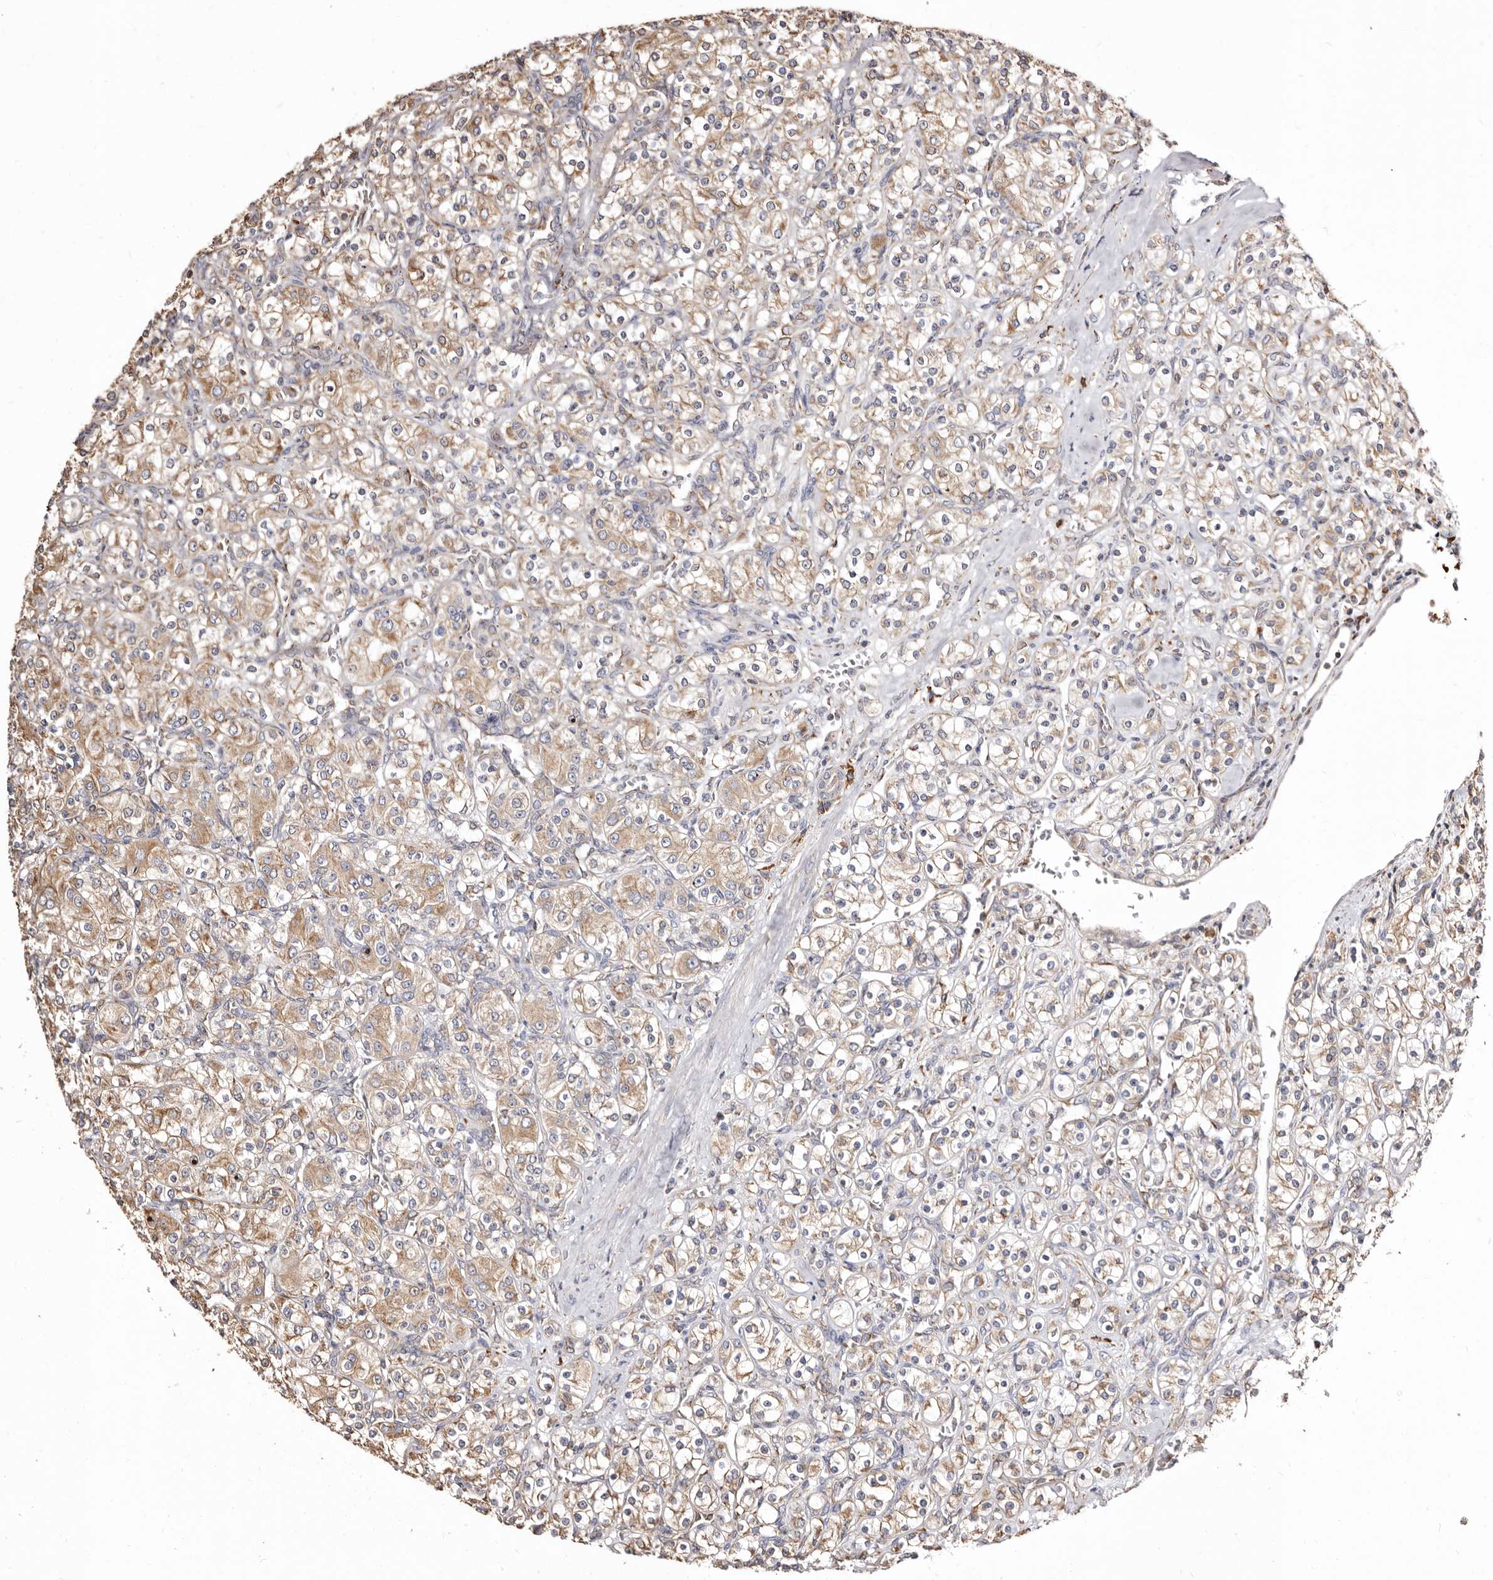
{"staining": {"intensity": "moderate", "quantity": ">75%", "location": "cytoplasmic/membranous"}, "tissue": "renal cancer", "cell_type": "Tumor cells", "image_type": "cancer", "snomed": [{"axis": "morphology", "description": "Adenocarcinoma, NOS"}, {"axis": "topography", "description": "Kidney"}], "caption": "Tumor cells reveal moderate cytoplasmic/membranous expression in about >75% of cells in renal cancer.", "gene": "ACBD6", "patient": {"sex": "male", "age": 77}}